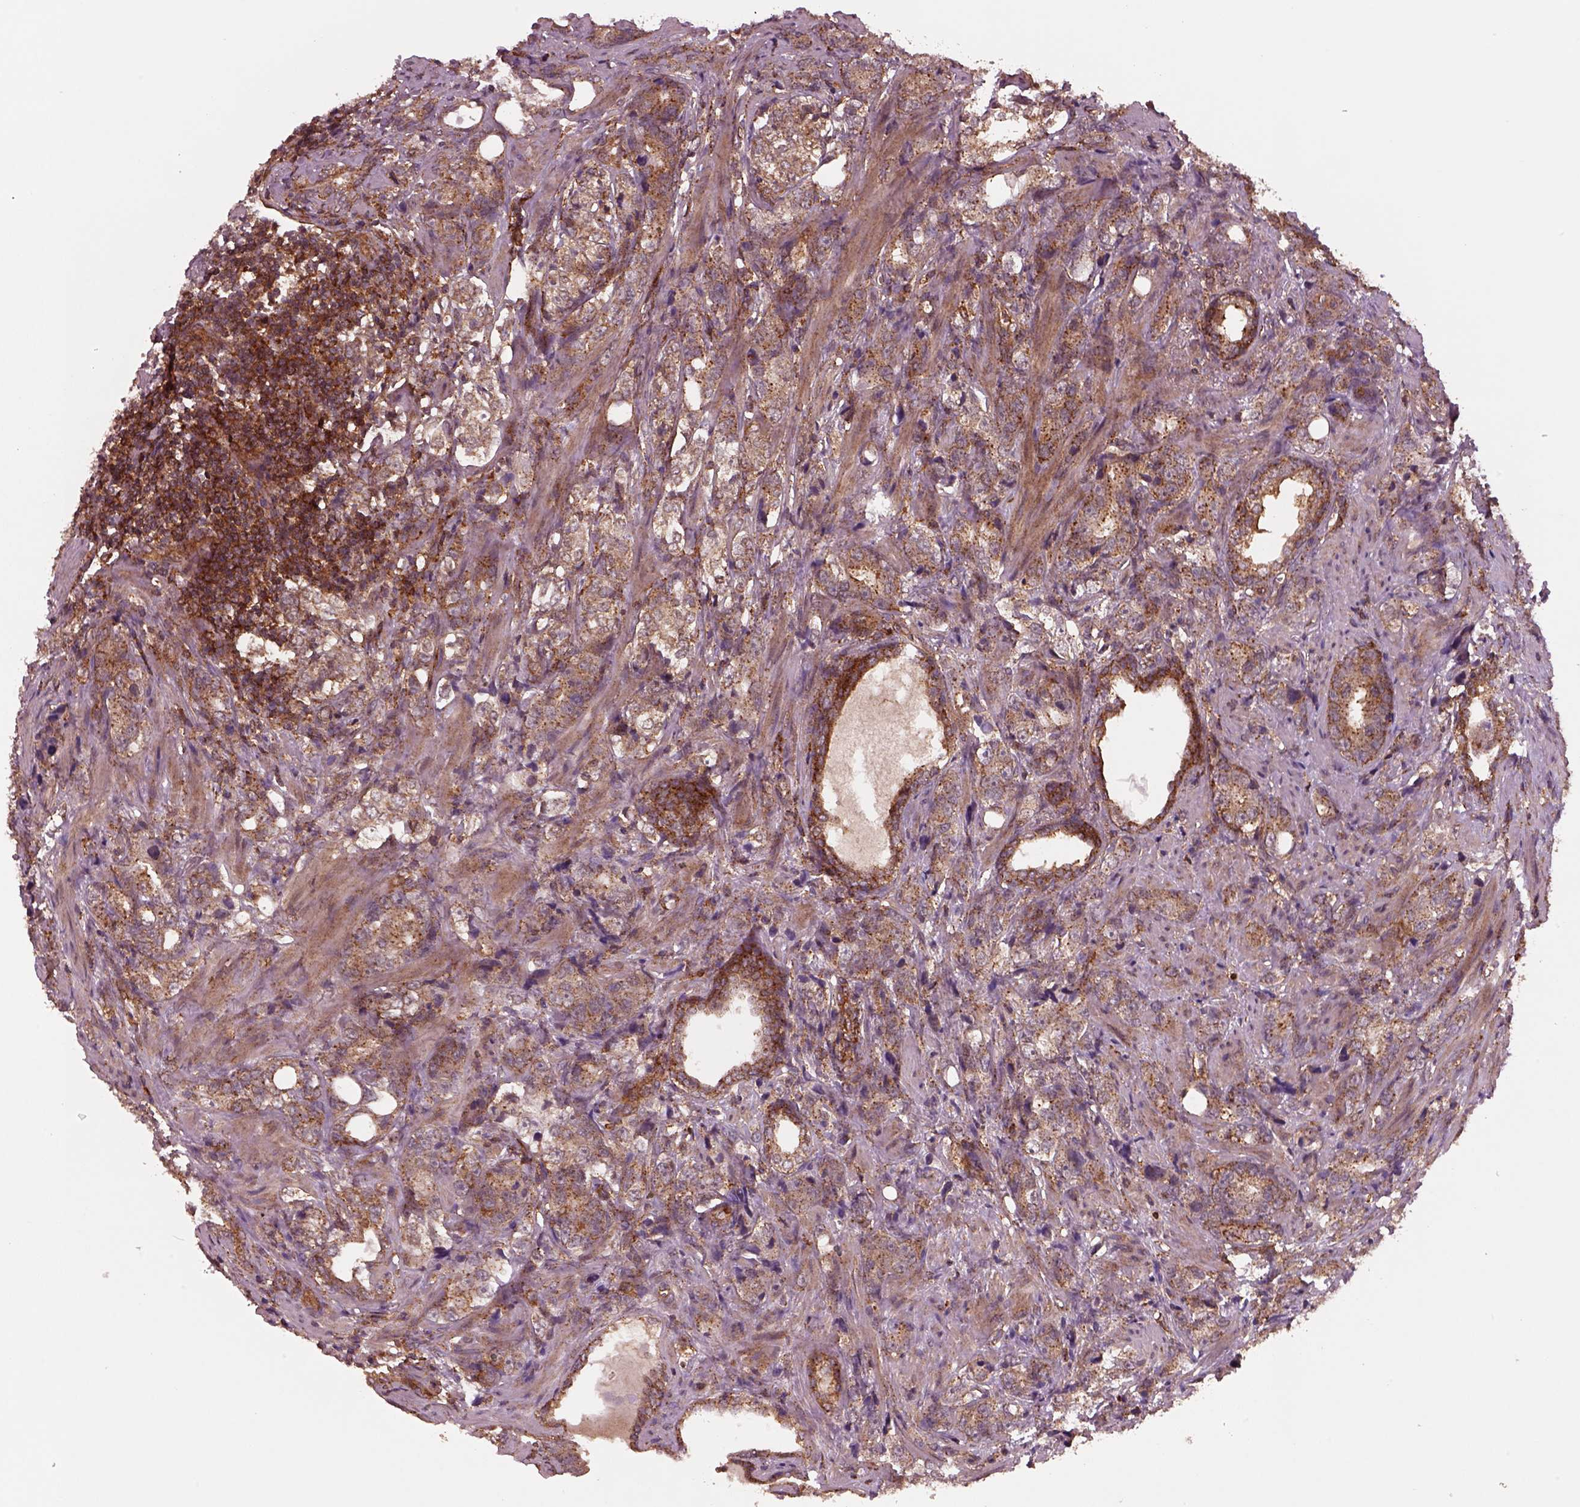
{"staining": {"intensity": "strong", "quantity": "25%-75%", "location": "cytoplasmic/membranous"}, "tissue": "prostate cancer", "cell_type": "Tumor cells", "image_type": "cancer", "snomed": [{"axis": "morphology", "description": "Adenocarcinoma, NOS"}, {"axis": "topography", "description": "Prostate and seminal vesicle, NOS"}], "caption": "An IHC micrograph of neoplastic tissue is shown. Protein staining in brown labels strong cytoplasmic/membranous positivity in prostate cancer within tumor cells.", "gene": "WASHC2A", "patient": {"sex": "male", "age": 63}}